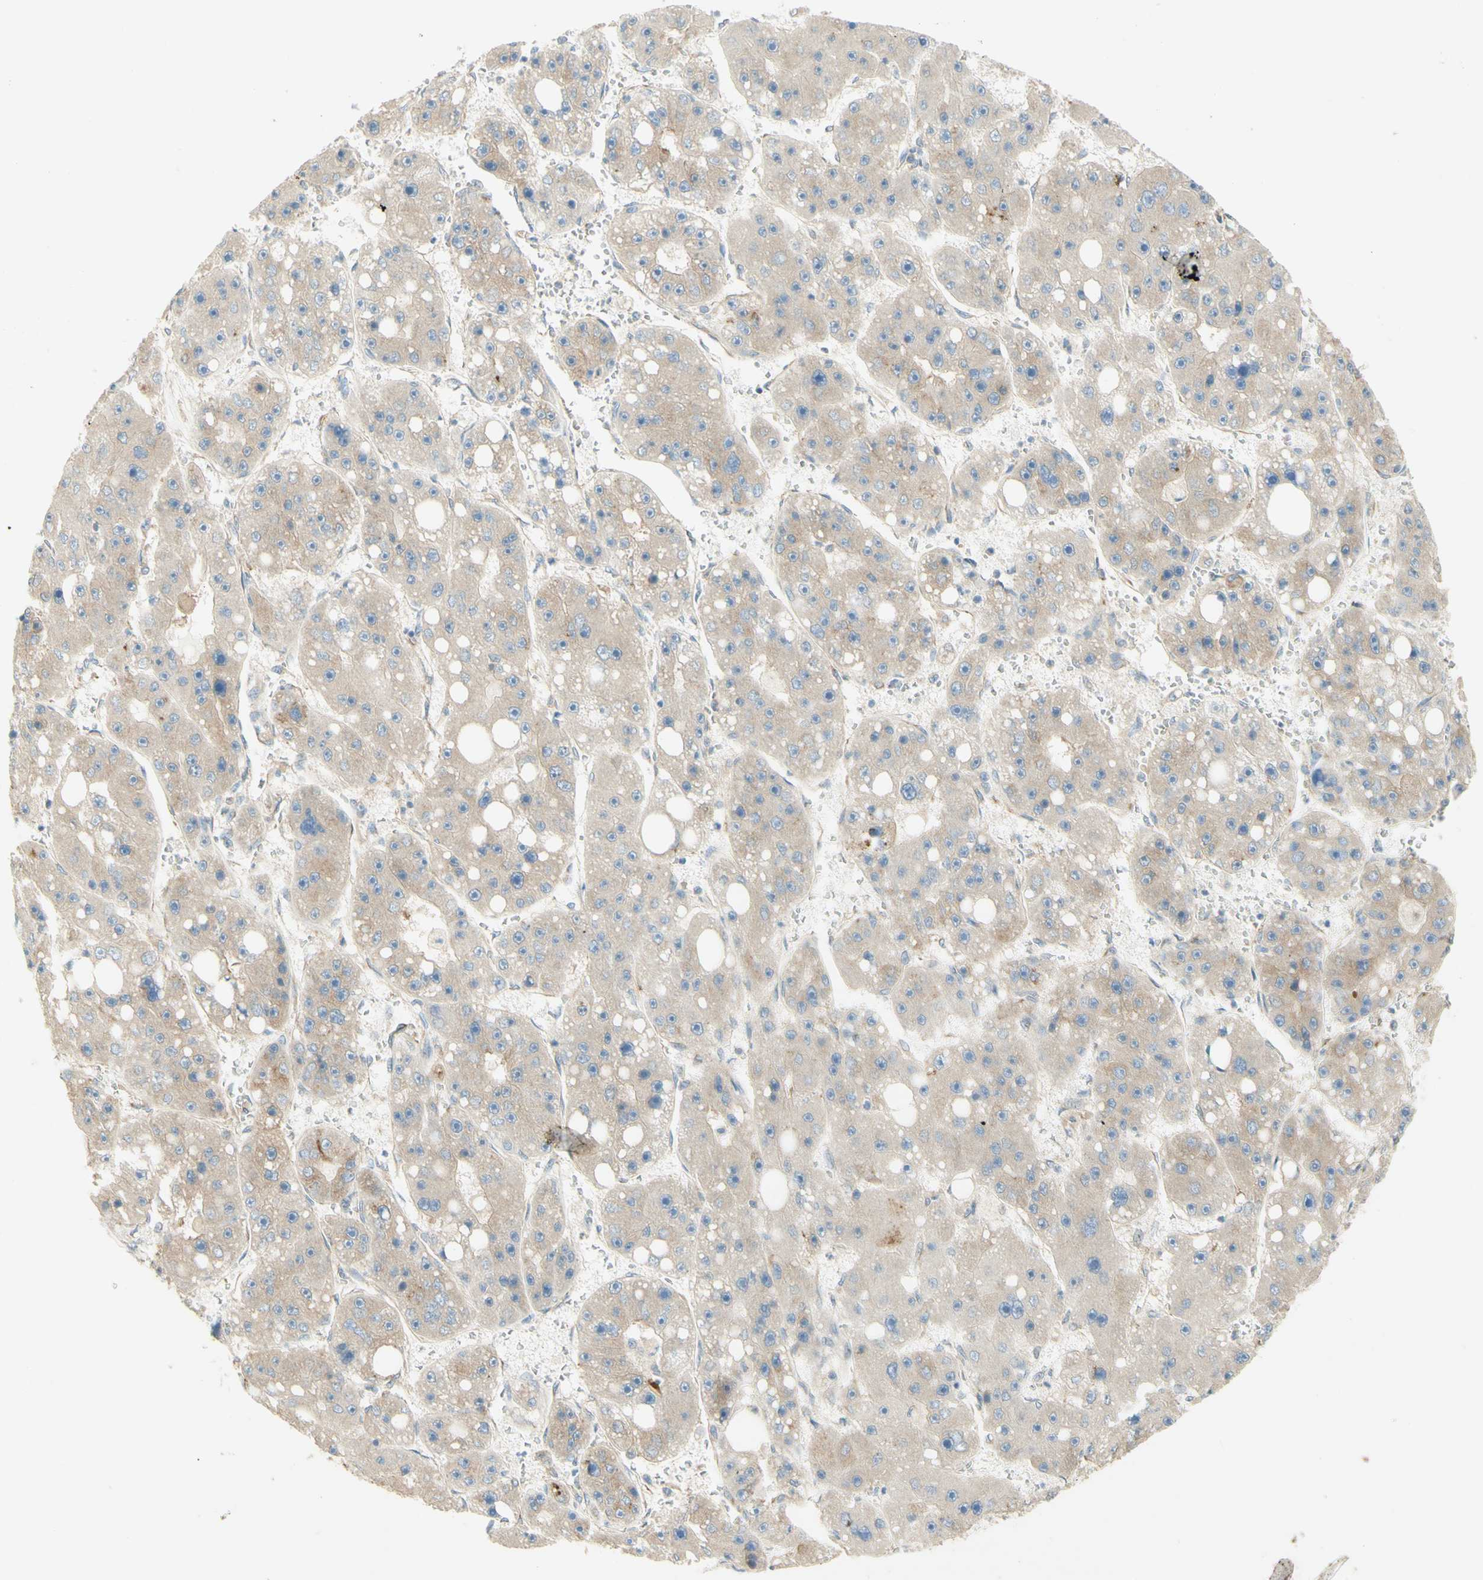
{"staining": {"intensity": "weak", "quantity": ">75%", "location": "cytoplasmic/membranous"}, "tissue": "liver cancer", "cell_type": "Tumor cells", "image_type": "cancer", "snomed": [{"axis": "morphology", "description": "Carcinoma, Hepatocellular, NOS"}, {"axis": "topography", "description": "Liver"}], "caption": "A high-resolution histopathology image shows immunohistochemistry staining of liver hepatocellular carcinoma, which shows weak cytoplasmic/membranous staining in about >75% of tumor cells.", "gene": "DYNC1H1", "patient": {"sex": "female", "age": 61}}